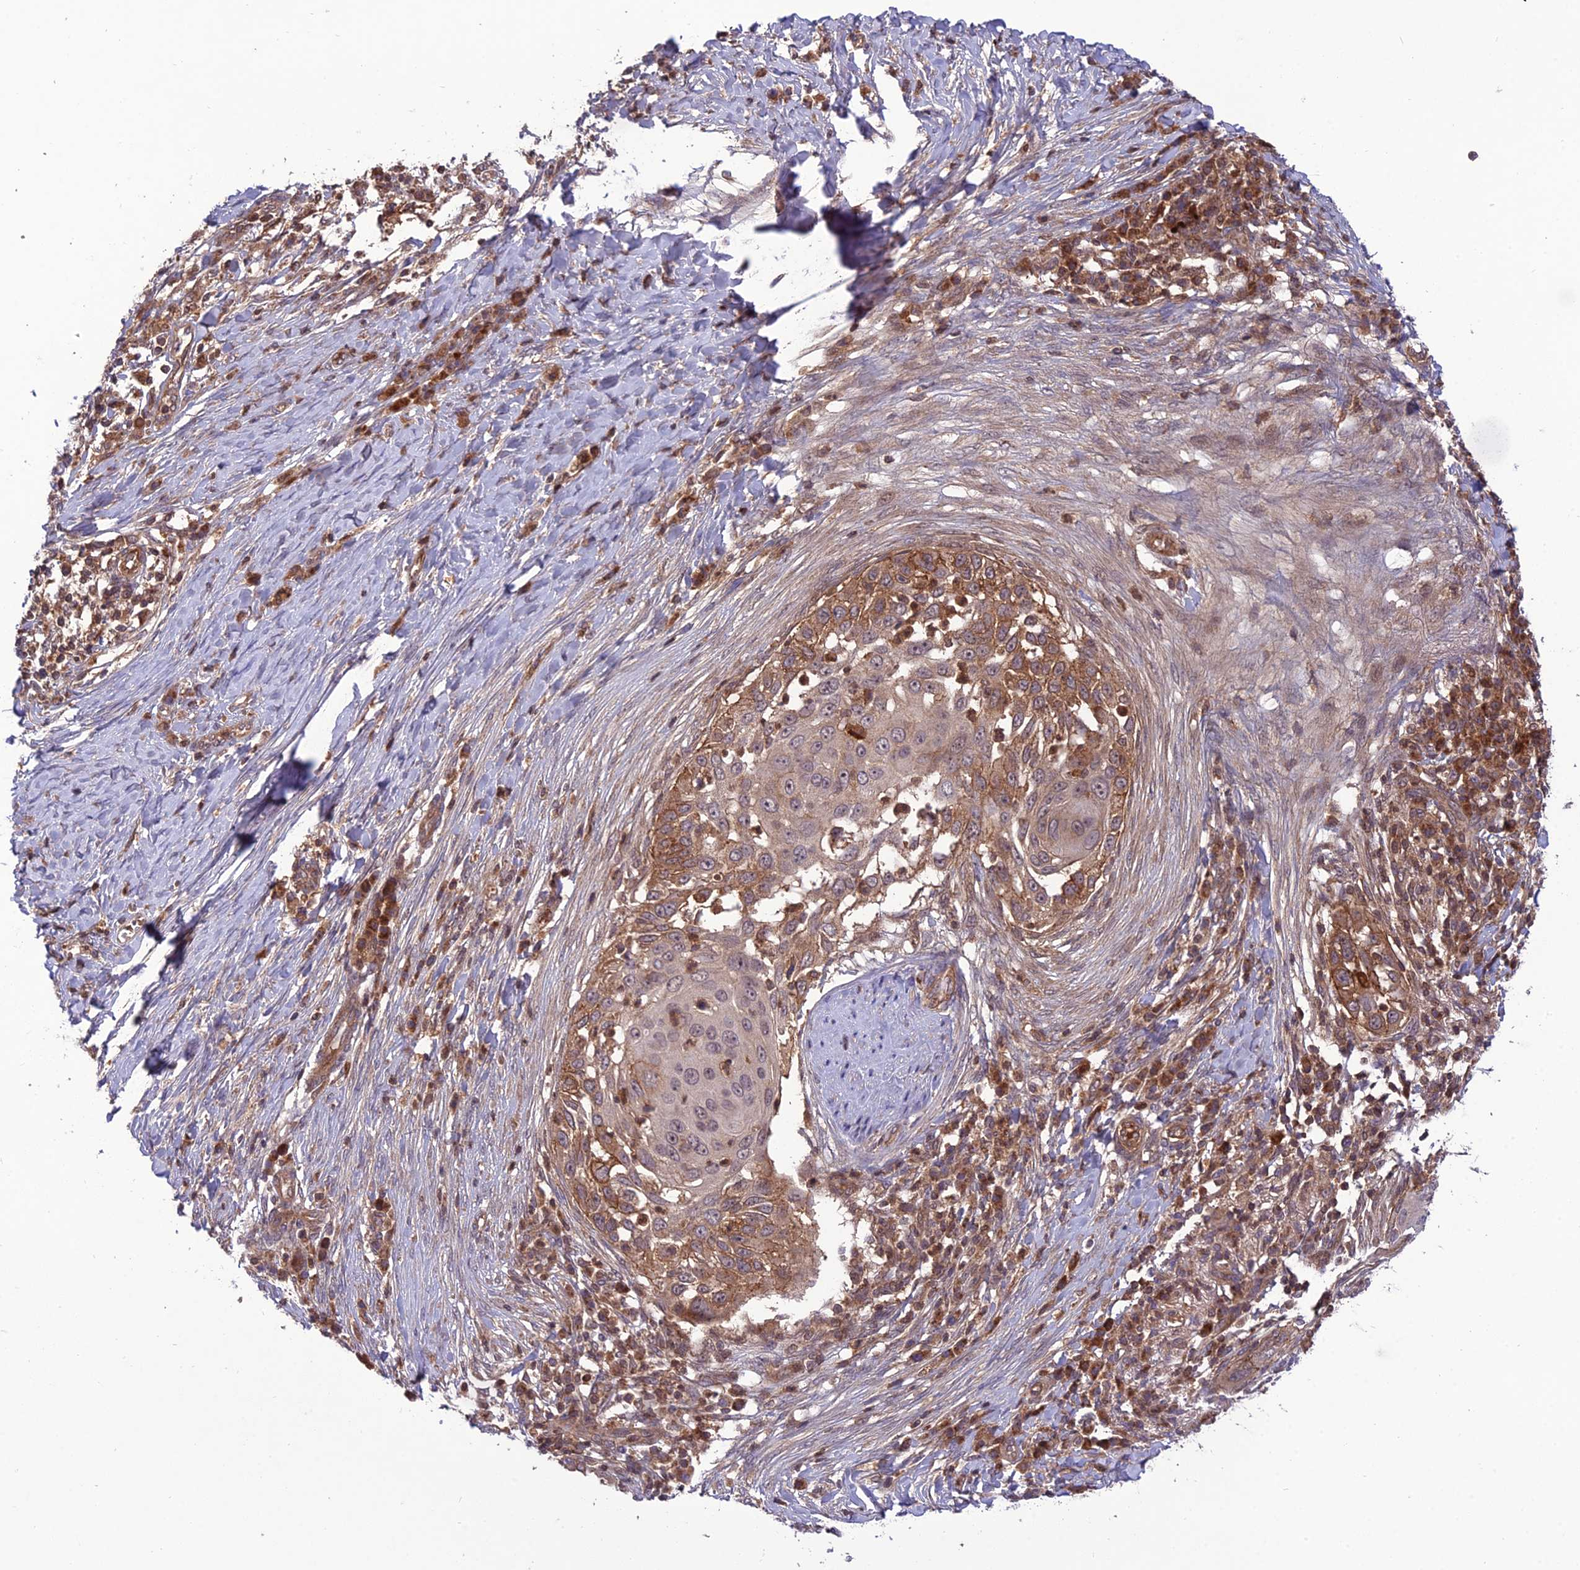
{"staining": {"intensity": "moderate", "quantity": "25%-75%", "location": "cytoplasmic/membranous"}, "tissue": "skin cancer", "cell_type": "Tumor cells", "image_type": "cancer", "snomed": [{"axis": "morphology", "description": "Squamous cell carcinoma, NOS"}, {"axis": "topography", "description": "Skin"}], "caption": "The image demonstrates staining of skin cancer (squamous cell carcinoma), revealing moderate cytoplasmic/membranous protein positivity (brown color) within tumor cells.", "gene": "NDUFC1", "patient": {"sex": "female", "age": 44}}